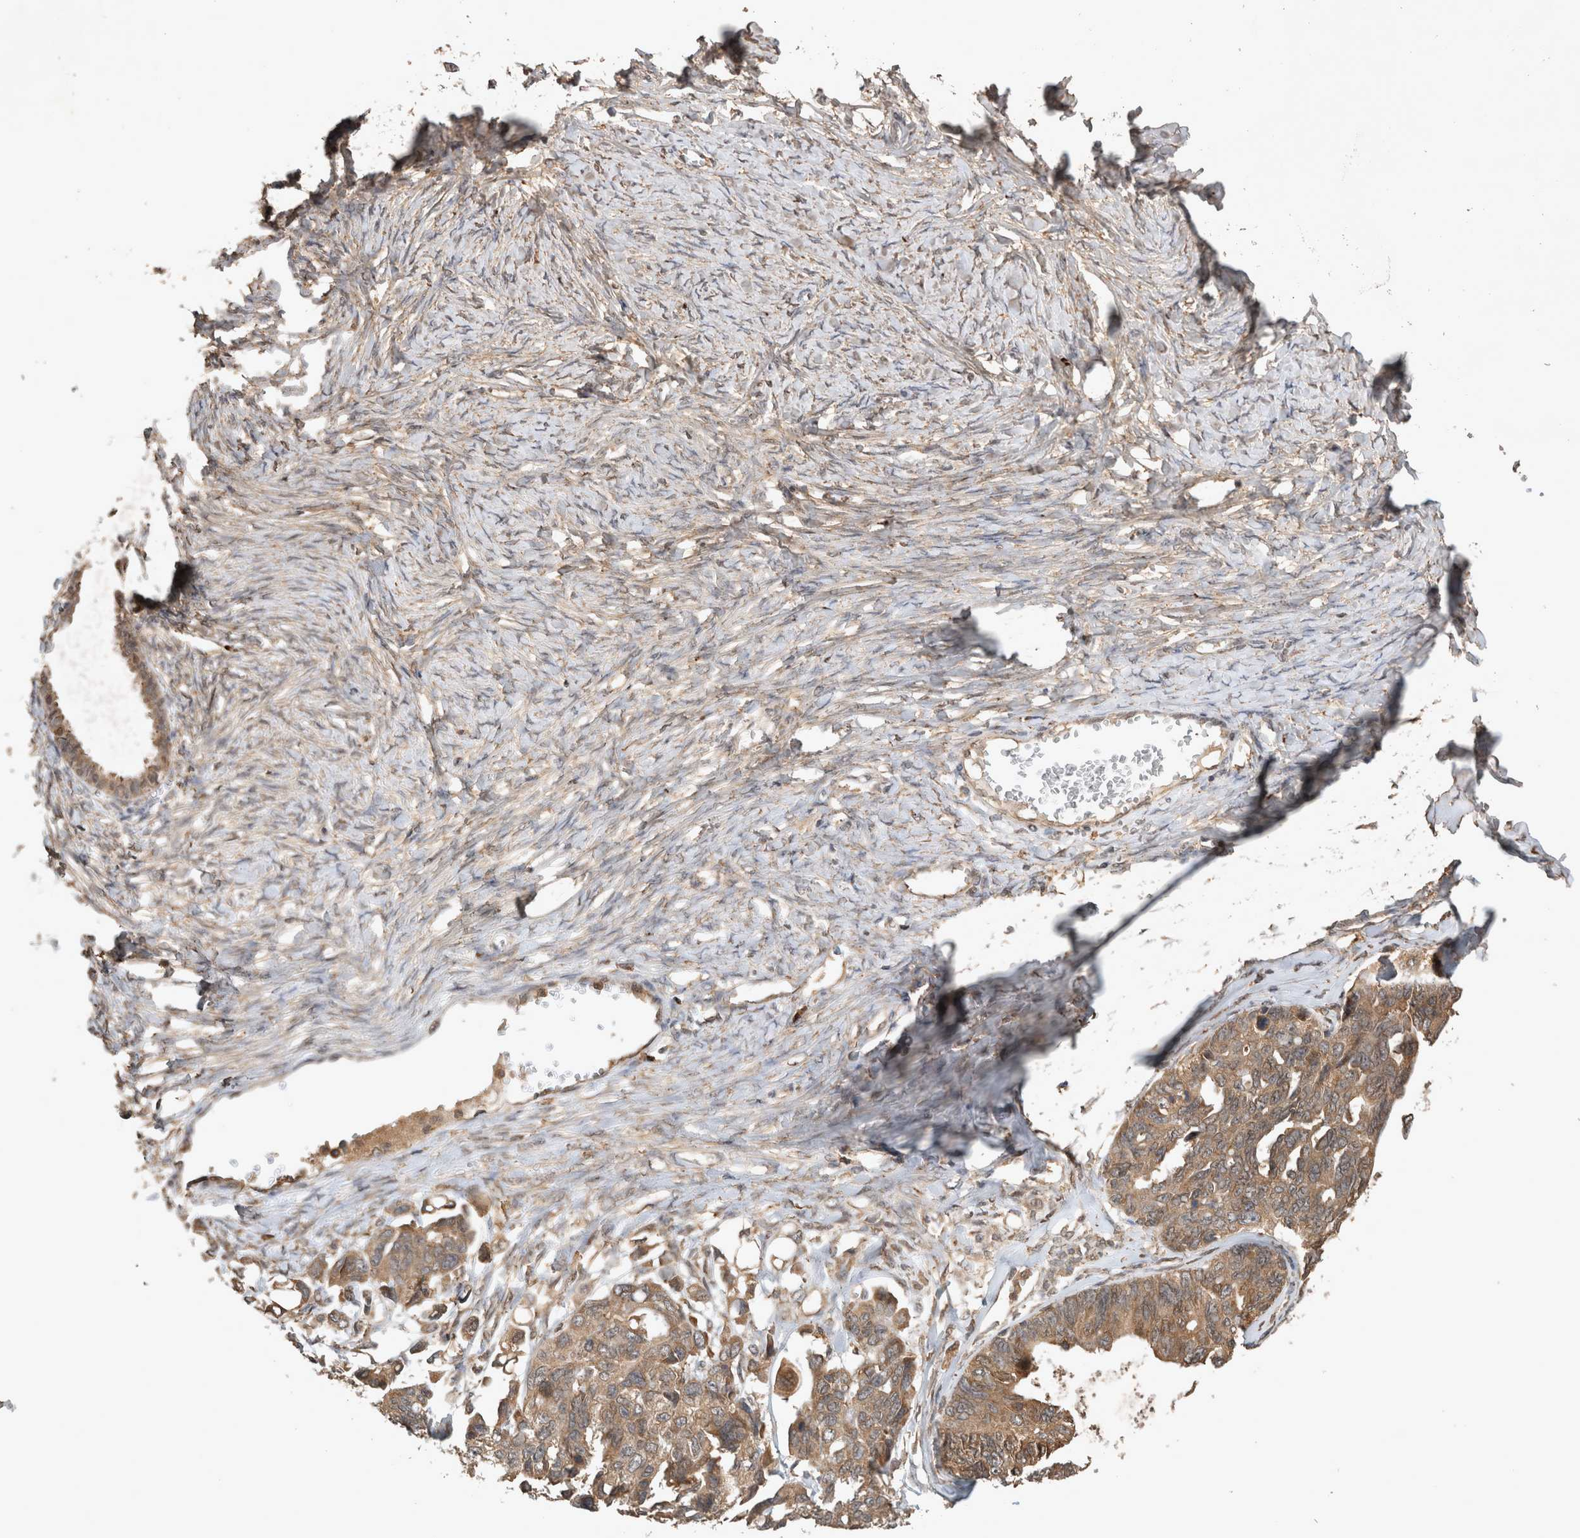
{"staining": {"intensity": "moderate", "quantity": "25%-75%", "location": "cytoplasmic/membranous"}, "tissue": "ovarian cancer", "cell_type": "Tumor cells", "image_type": "cancer", "snomed": [{"axis": "morphology", "description": "Cystadenocarcinoma, serous, NOS"}, {"axis": "topography", "description": "Ovary"}], "caption": "Immunohistochemistry (IHC) of ovarian cancer shows medium levels of moderate cytoplasmic/membranous staining in approximately 25%-75% of tumor cells. (Brightfield microscopy of DAB IHC at high magnification).", "gene": "OTUD7B", "patient": {"sex": "female", "age": 79}}